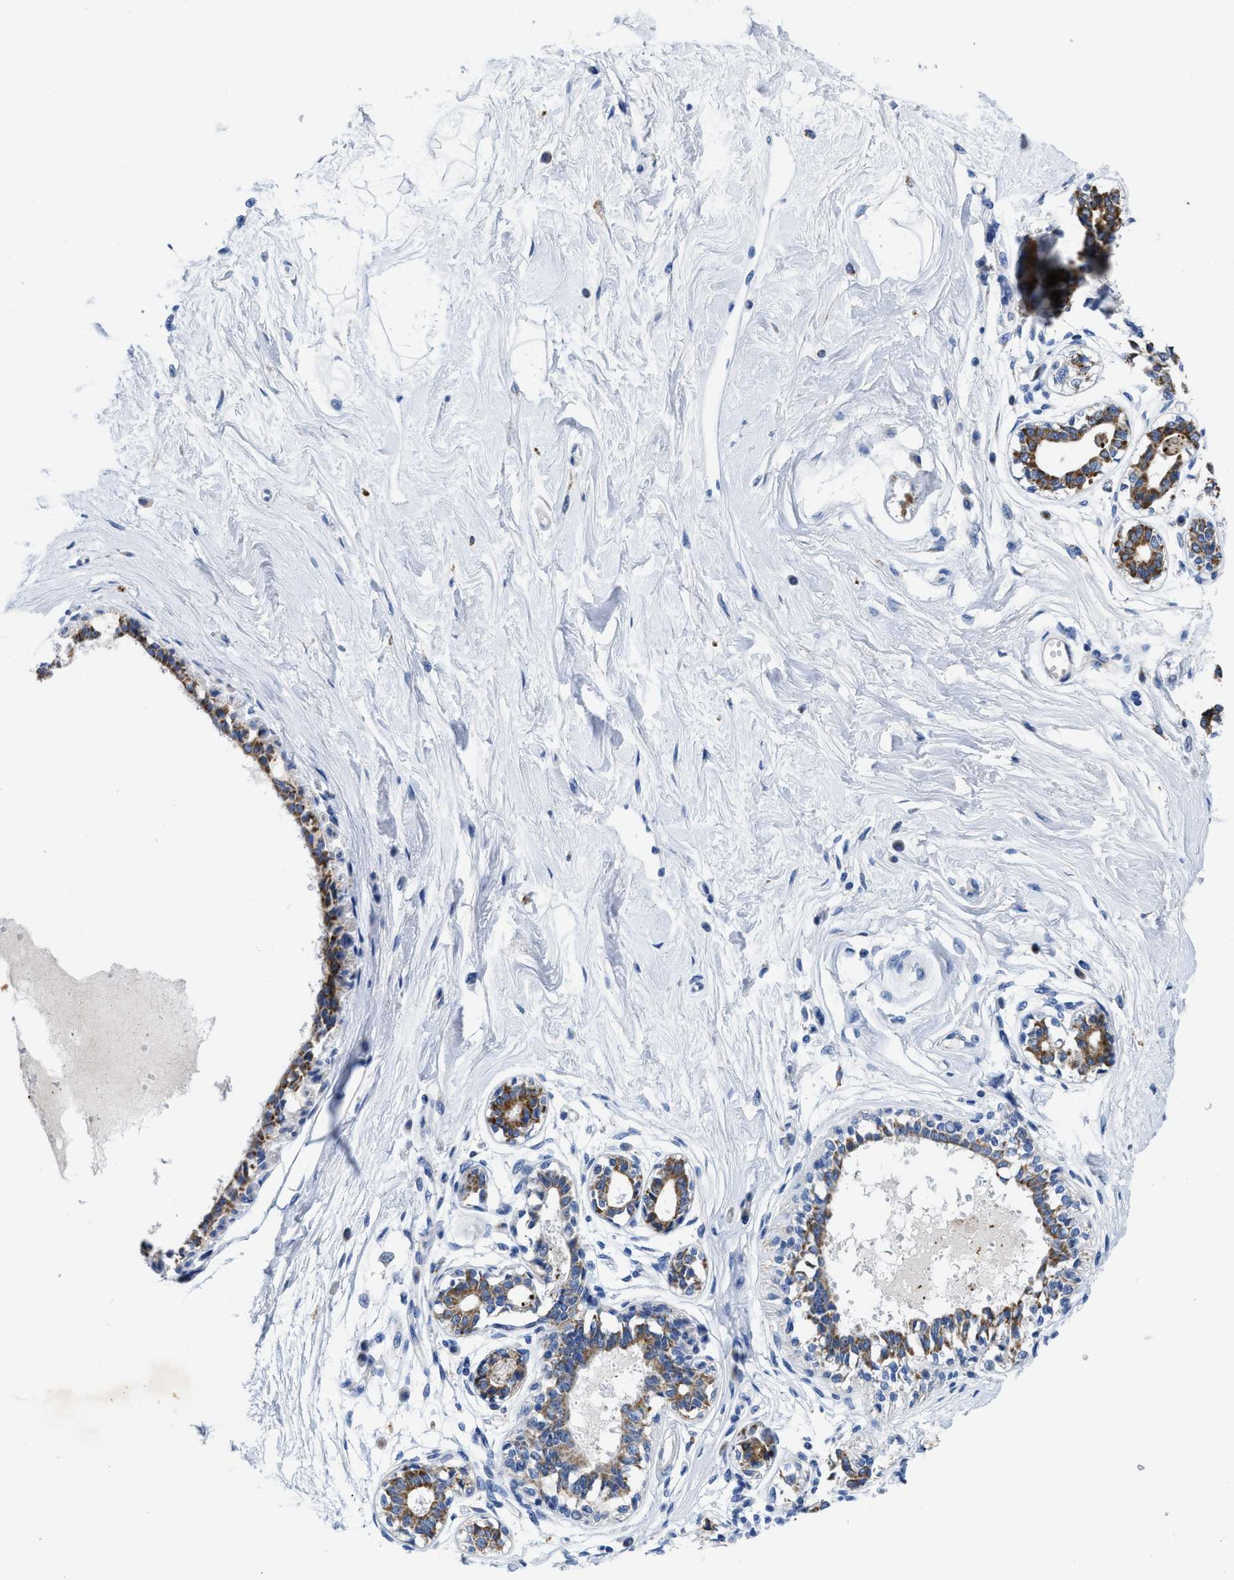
{"staining": {"intensity": "negative", "quantity": "none", "location": "none"}, "tissue": "breast", "cell_type": "Adipocytes", "image_type": "normal", "snomed": [{"axis": "morphology", "description": "Normal tissue, NOS"}, {"axis": "topography", "description": "Breast"}], "caption": "DAB (3,3'-diaminobenzidine) immunohistochemical staining of benign human breast demonstrates no significant staining in adipocytes. (DAB IHC with hematoxylin counter stain).", "gene": "TBRG4", "patient": {"sex": "female", "age": 45}}